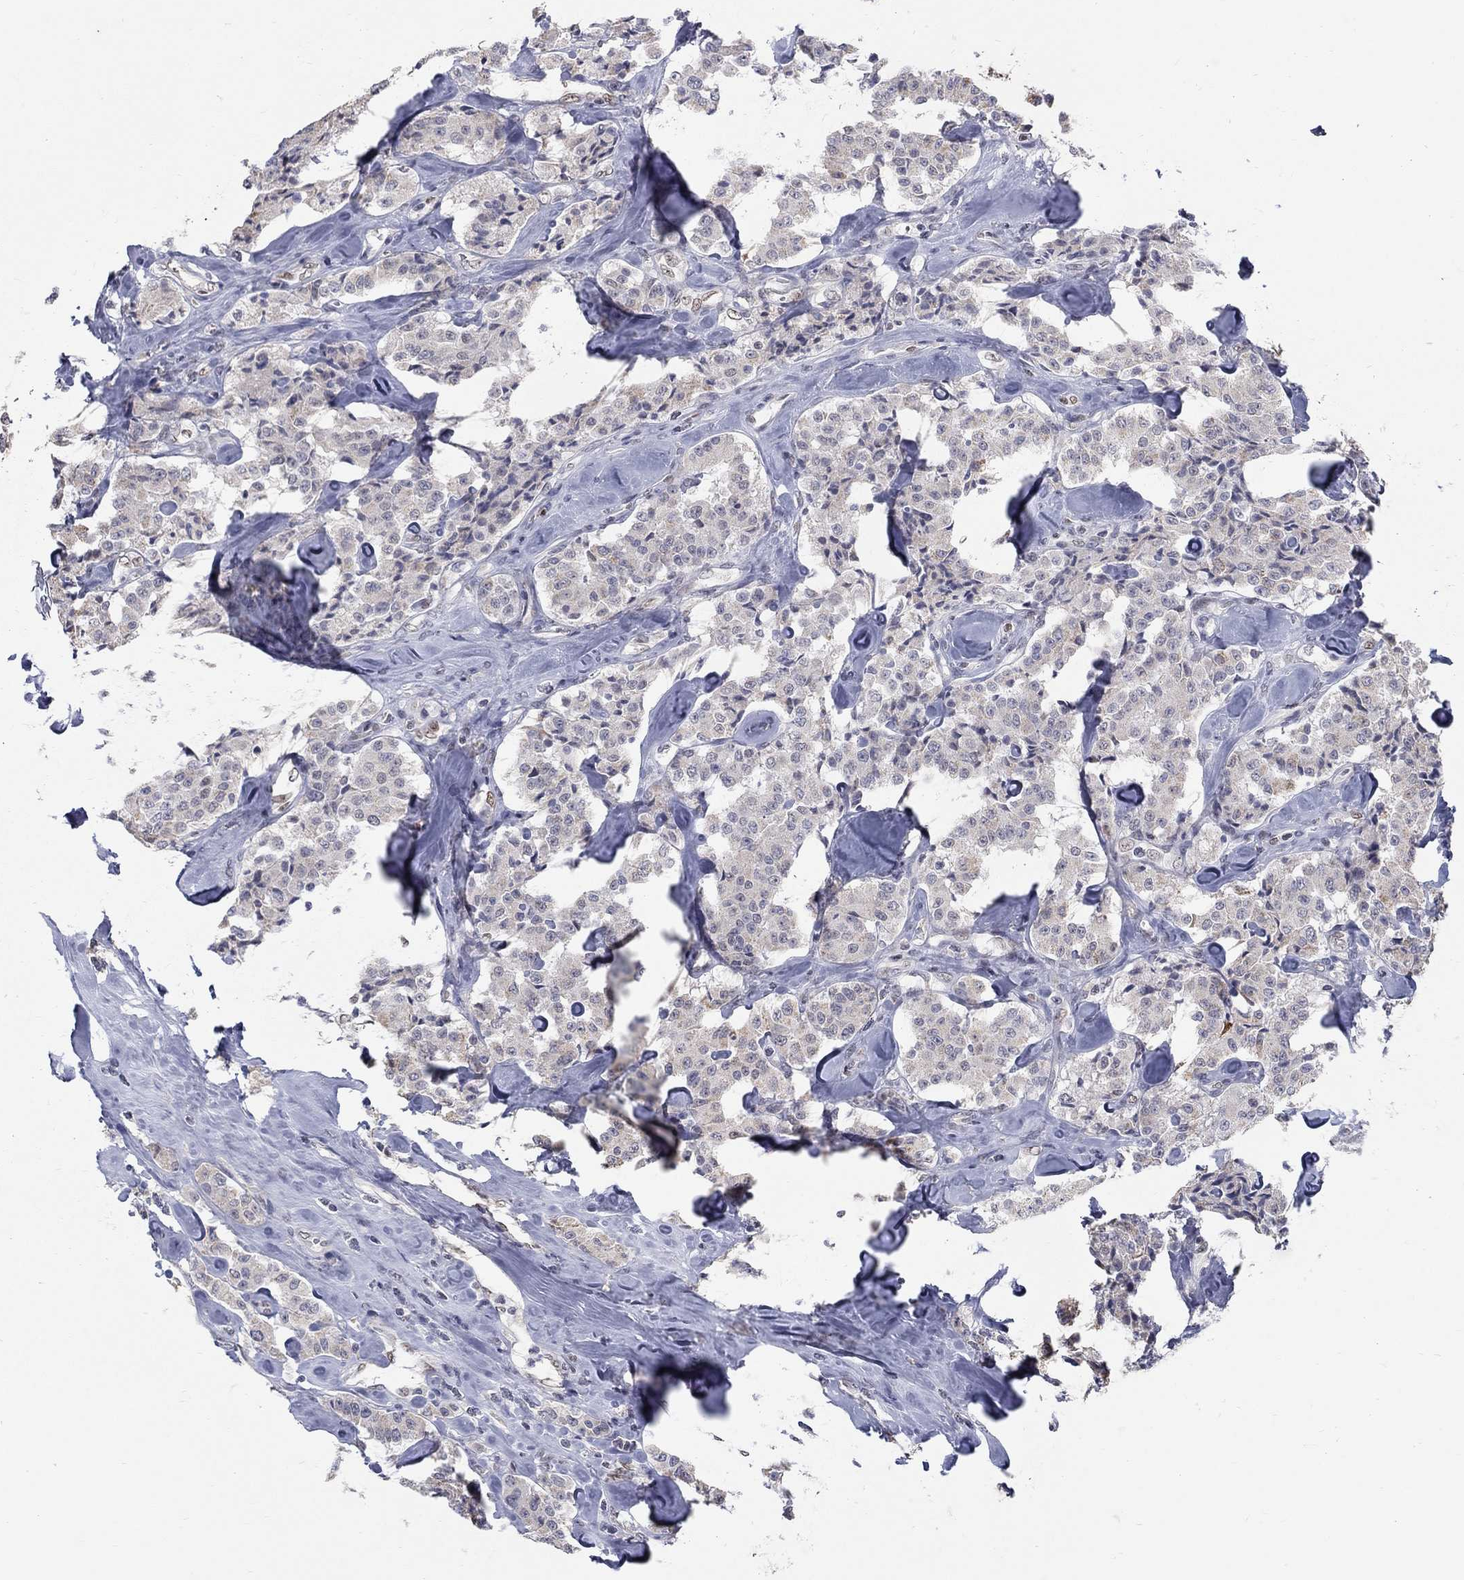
{"staining": {"intensity": "negative", "quantity": "none", "location": "none"}, "tissue": "carcinoid", "cell_type": "Tumor cells", "image_type": "cancer", "snomed": [{"axis": "morphology", "description": "Carcinoid, malignant, NOS"}, {"axis": "topography", "description": "Pancreas"}], "caption": "Tumor cells are negative for brown protein staining in carcinoid. (Brightfield microscopy of DAB (3,3'-diaminobenzidine) IHC at high magnification).", "gene": "GCFC2", "patient": {"sex": "male", "age": 41}}